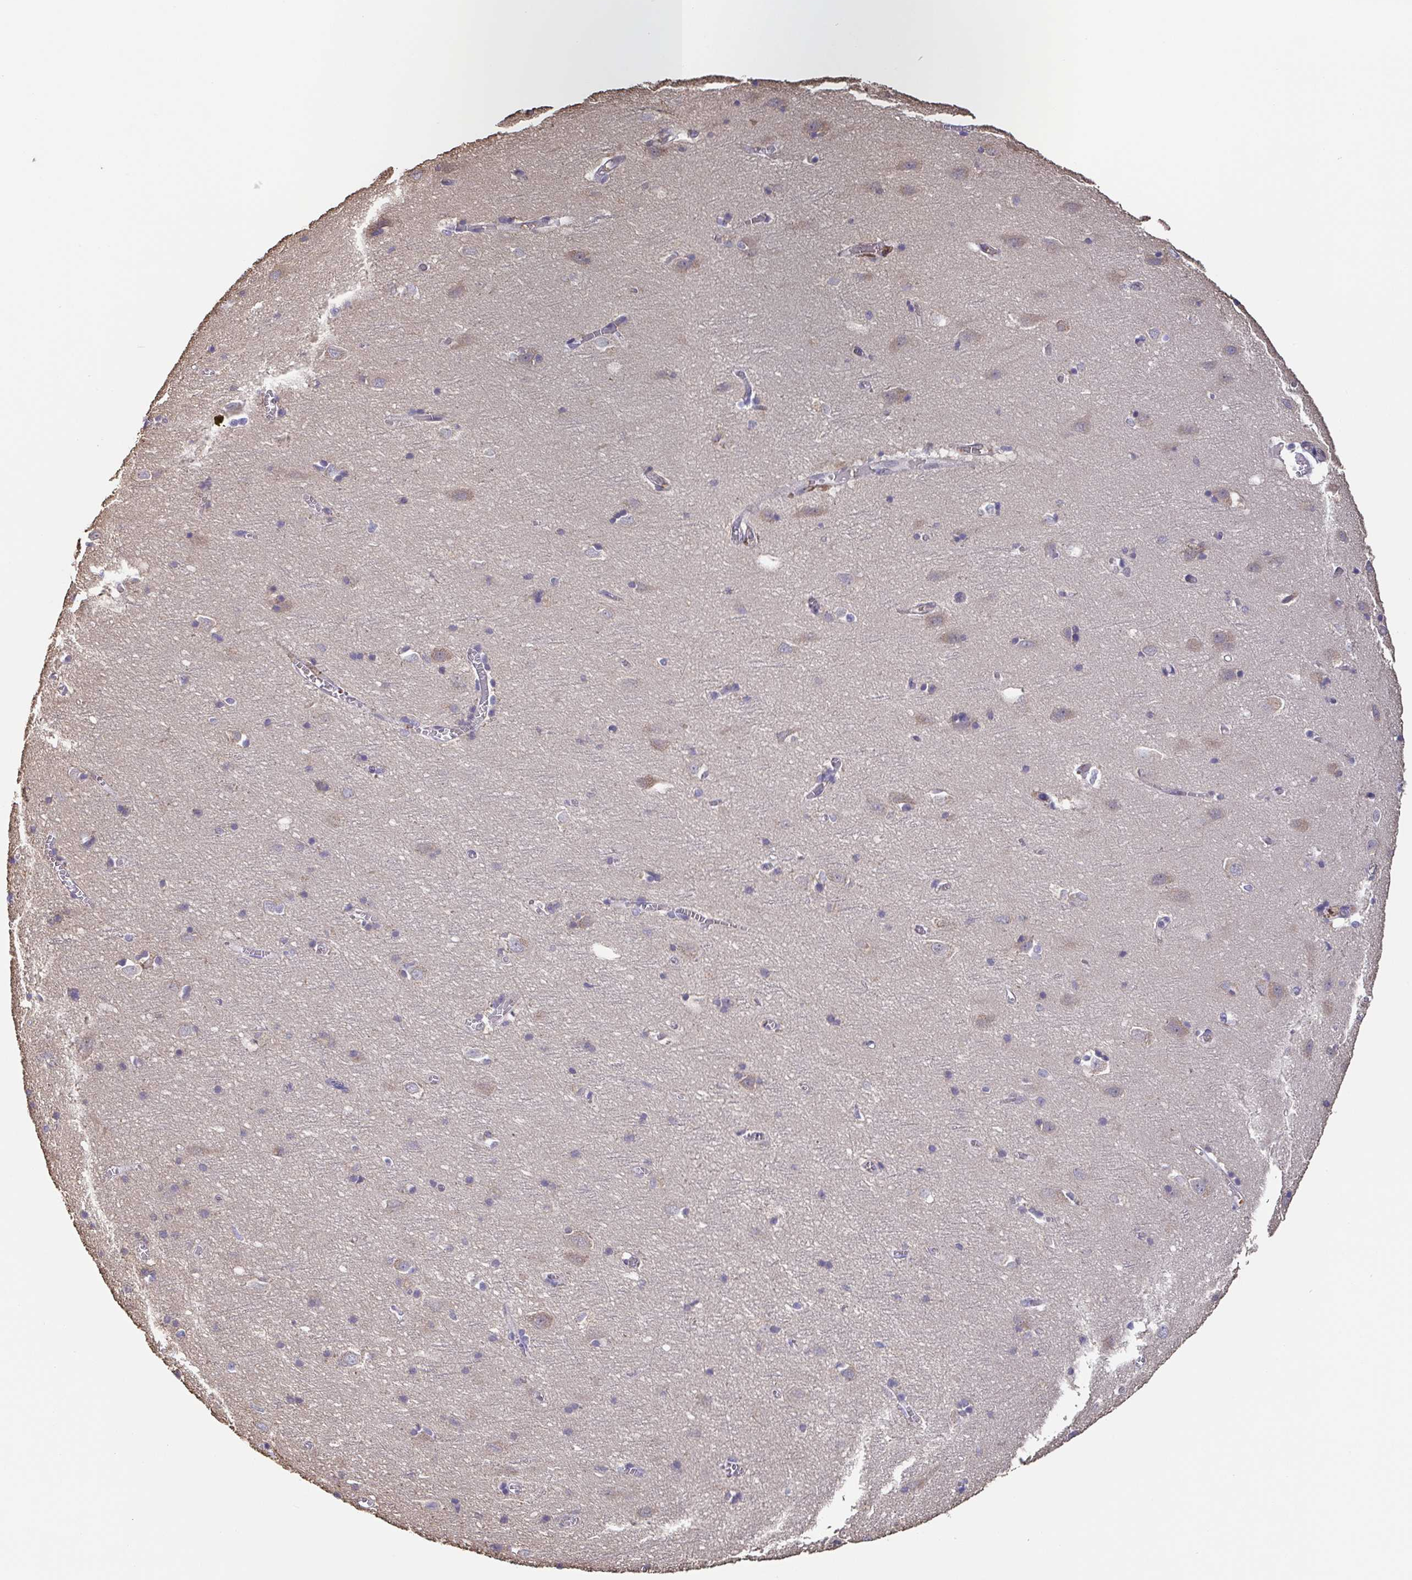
{"staining": {"intensity": "negative", "quantity": "none", "location": "none"}, "tissue": "cerebral cortex", "cell_type": "Endothelial cells", "image_type": "normal", "snomed": [{"axis": "morphology", "description": "Normal tissue, NOS"}, {"axis": "topography", "description": "Cerebral cortex"}], "caption": "Human cerebral cortex stained for a protein using immunohistochemistry displays no staining in endothelial cells.", "gene": "EIF3D", "patient": {"sex": "male", "age": 70}}